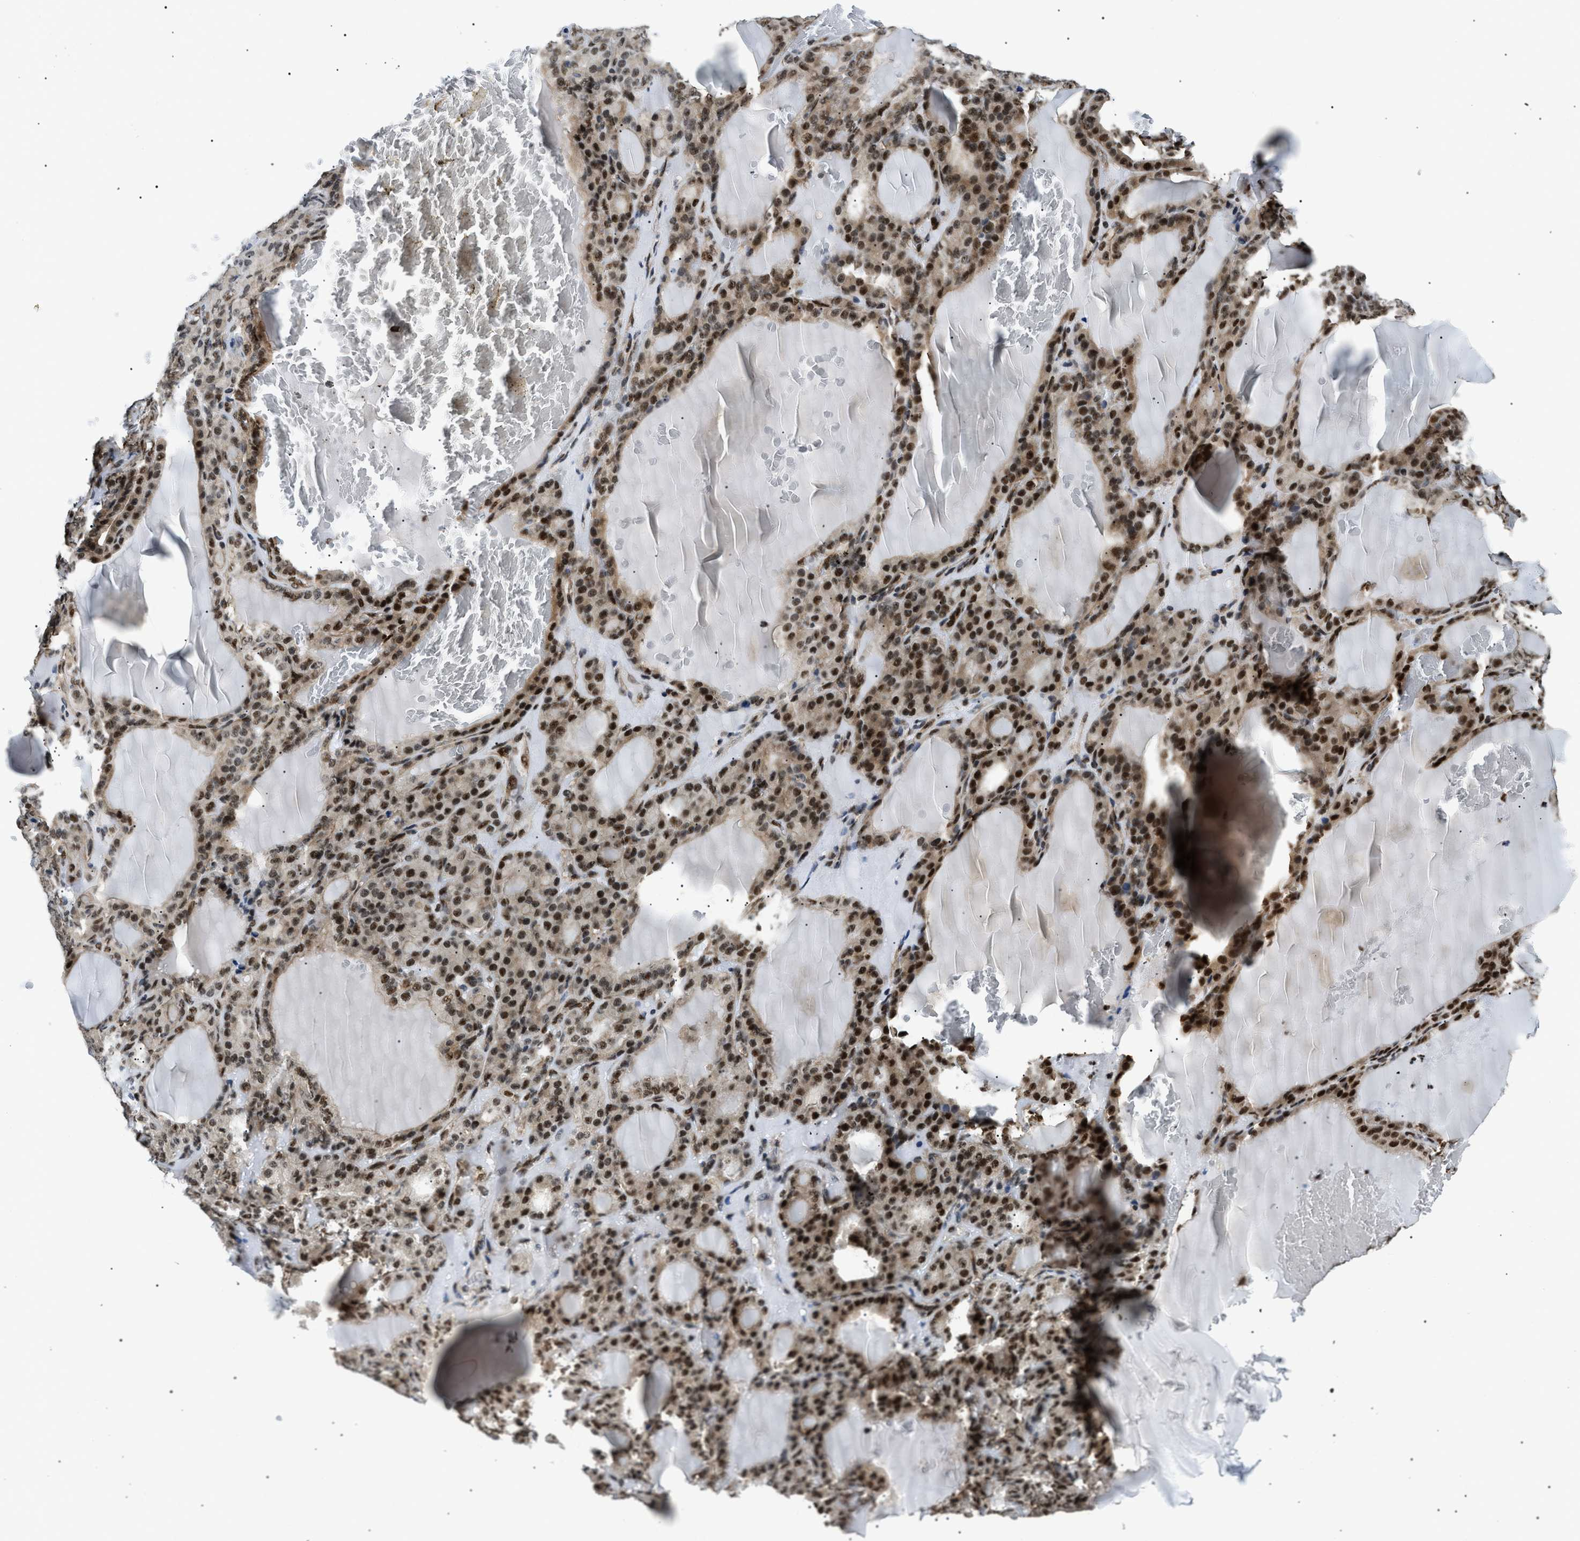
{"staining": {"intensity": "strong", "quantity": ">75%", "location": "cytoplasmic/membranous,nuclear"}, "tissue": "thyroid gland", "cell_type": "Glandular cells", "image_type": "normal", "snomed": [{"axis": "morphology", "description": "Normal tissue, NOS"}, {"axis": "topography", "description": "Thyroid gland"}], "caption": "The histopathology image displays immunohistochemical staining of unremarkable thyroid gland. There is strong cytoplasmic/membranous,nuclear positivity is appreciated in about >75% of glandular cells.", "gene": "CWC25", "patient": {"sex": "female", "age": 28}}